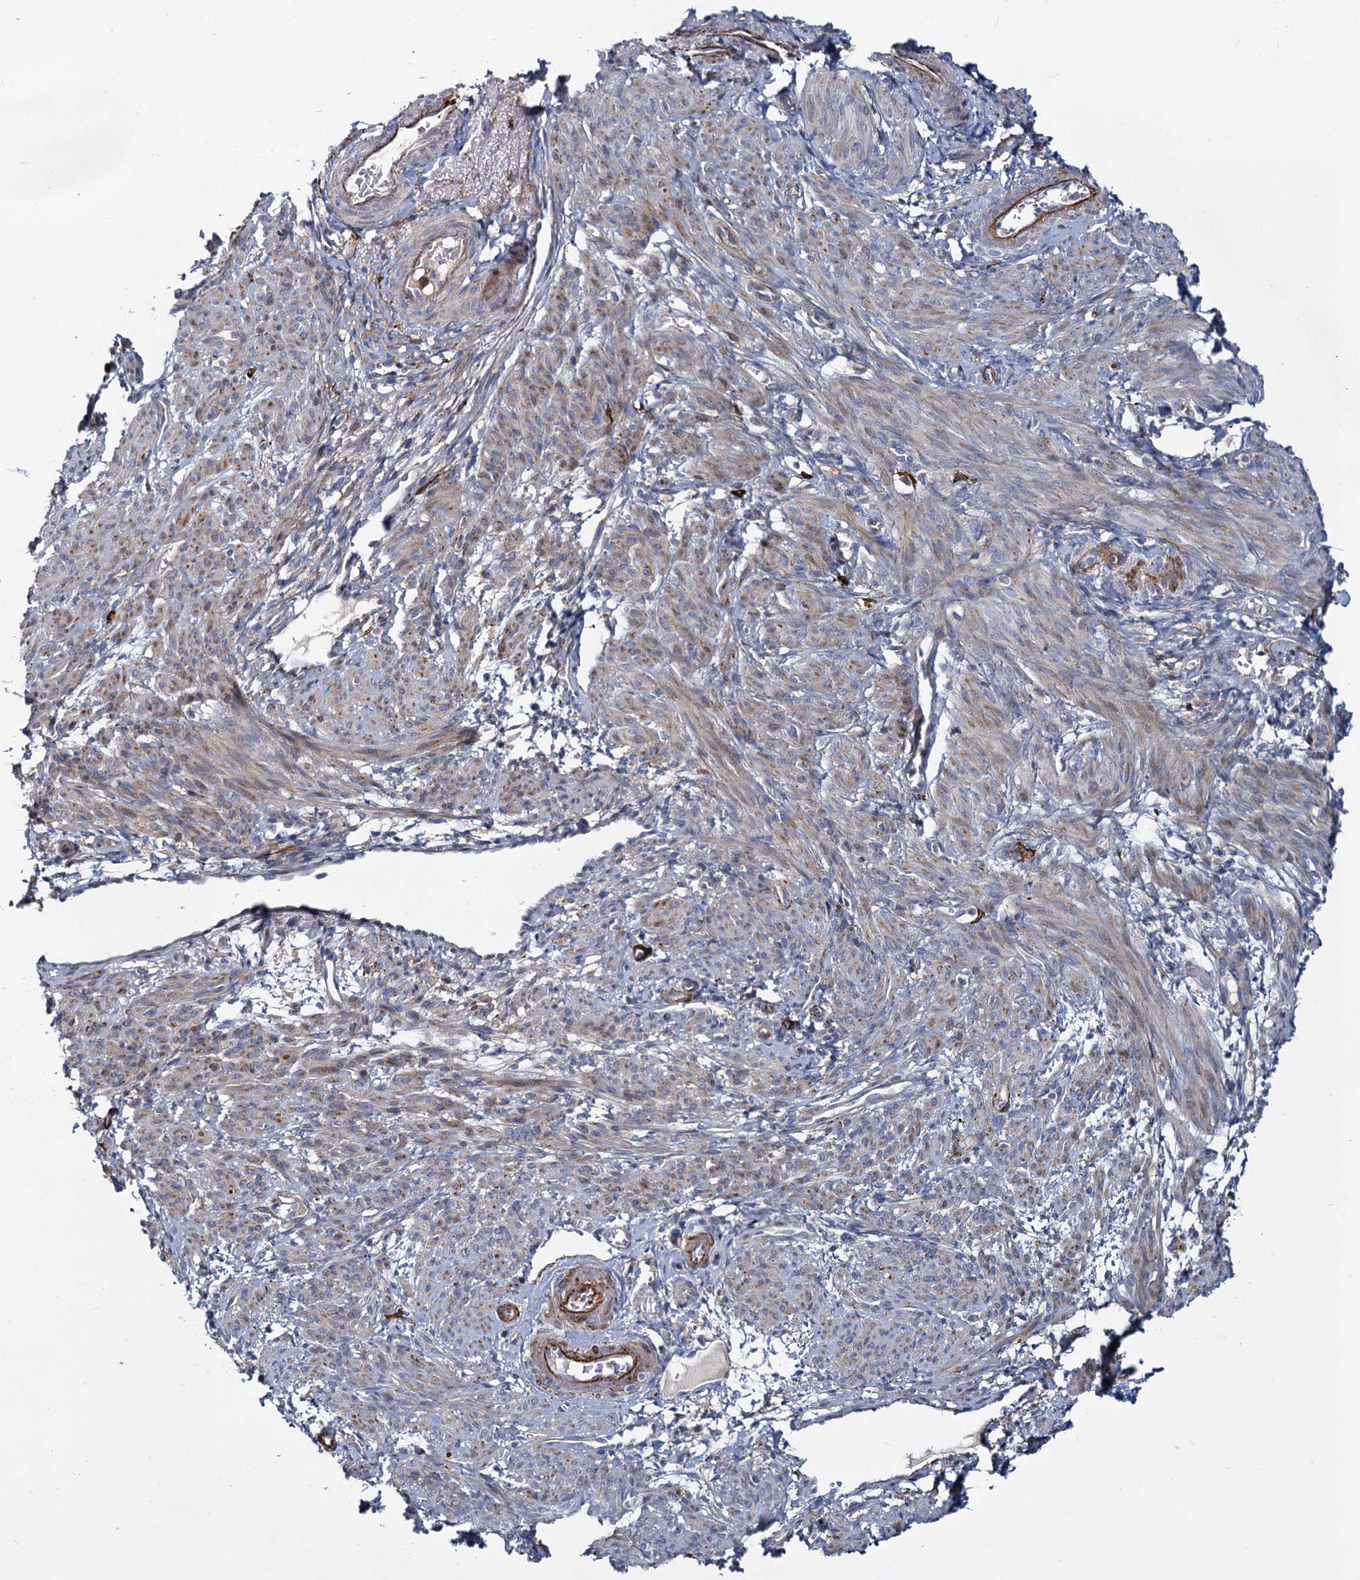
{"staining": {"intensity": "moderate", "quantity": "25%-75%", "location": "cytoplasmic/membranous"}, "tissue": "smooth muscle", "cell_type": "Smooth muscle cells", "image_type": "normal", "snomed": [{"axis": "morphology", "description": "Normal tissue, NOS"}, {"axis": "topography", "description": "Smooth muscle"}], "caption": "IHC image of unremarkable smooth muscle: human smooth muscle stained using IHC demonstrates medium levels of moderate protein expression localized specifically in the cytoplasmic/membranous of smooth muscle cells, appearing as a cytoplasmic/membranous brown color.", "gene": "DCUN1D2", "patient": {"sex": "female", "age": 39}}